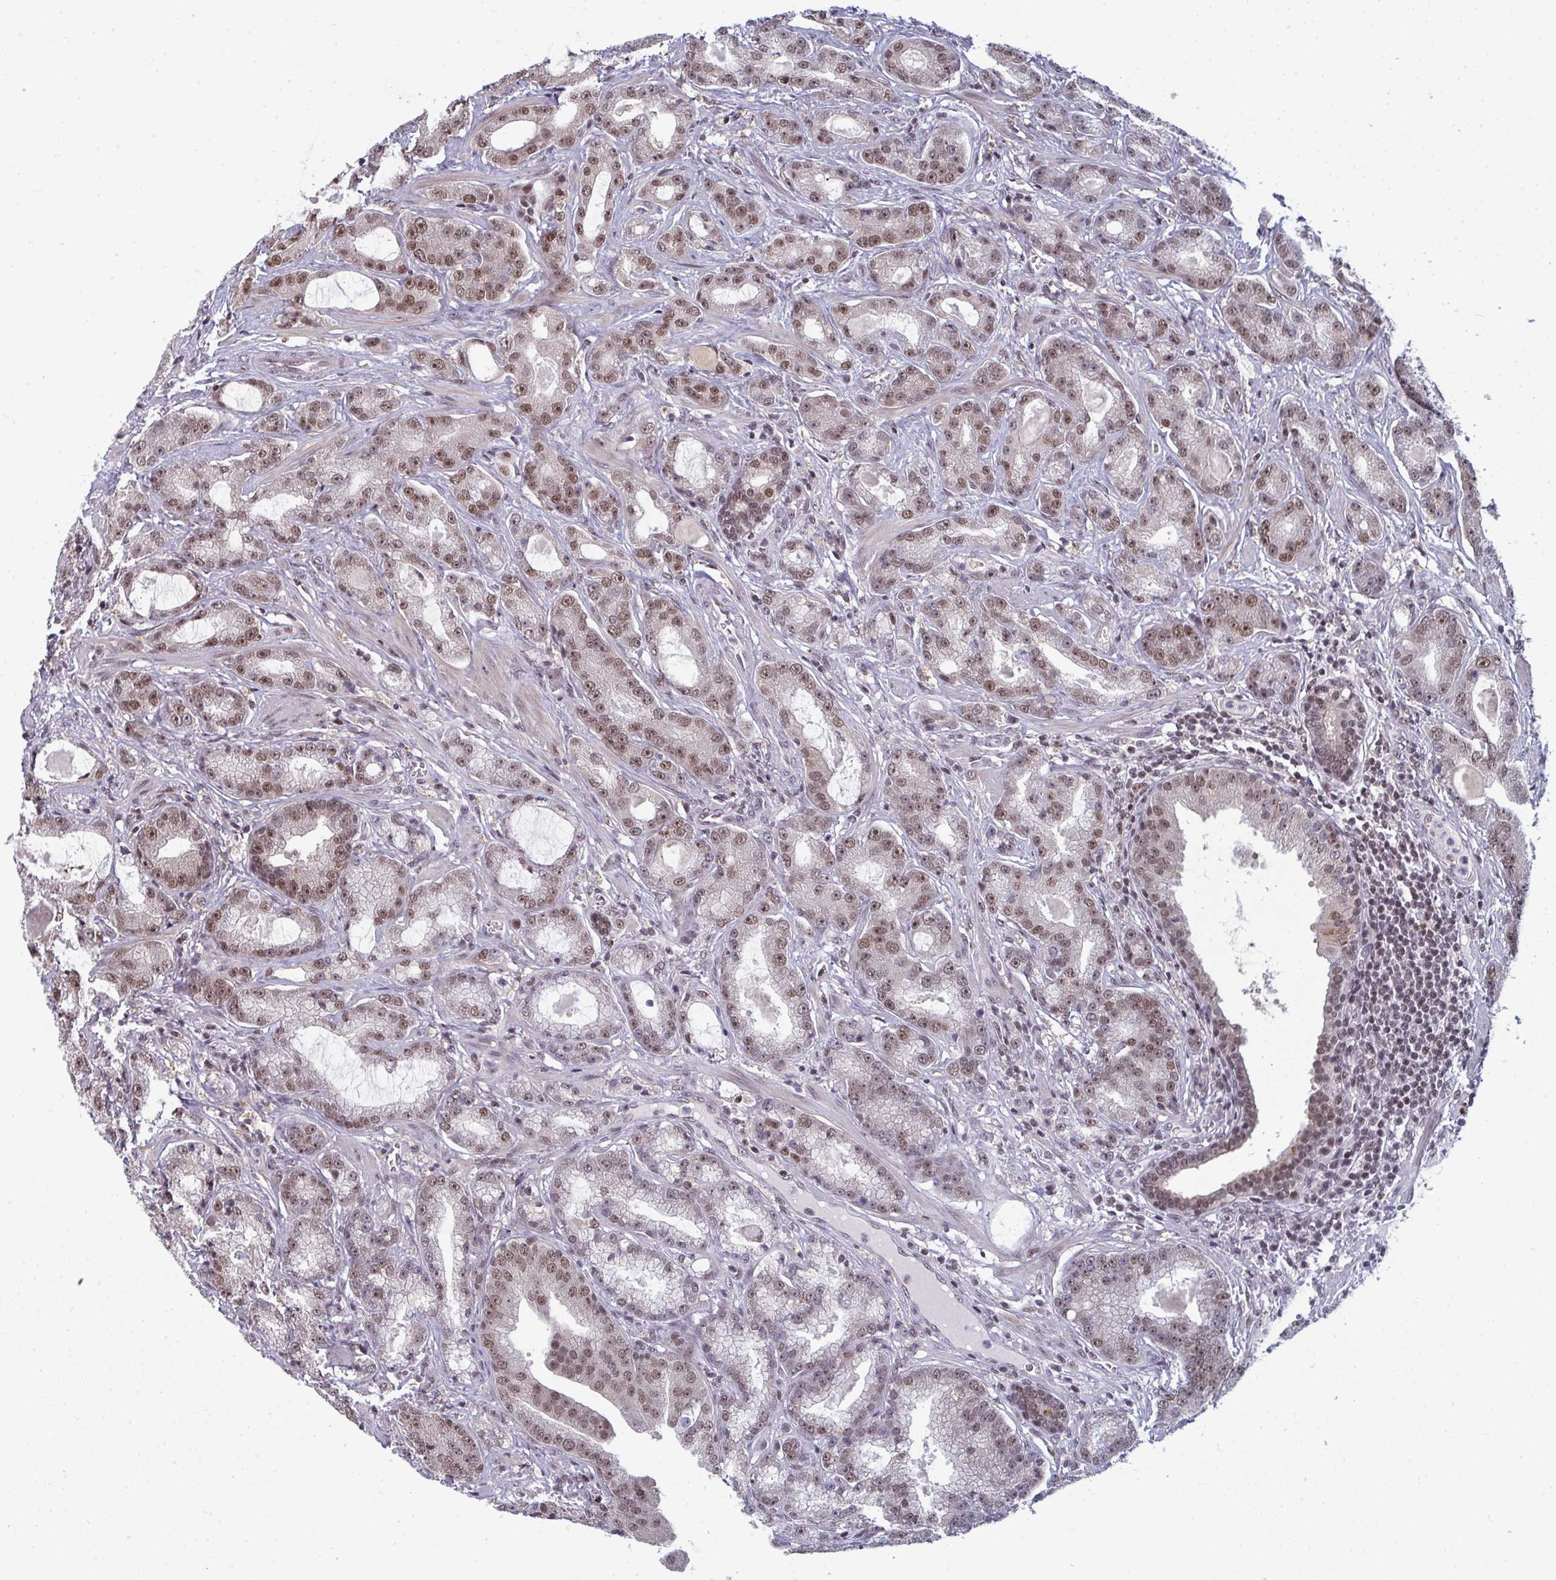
{"staining": {"intensity": "moderate", "quantity": ">75%", "location": "nuclear"}, "tissue": "prostate cancer", "cell_type": "Tumor cells", "image_type": "cancer", "snomed": [{"axis": "morphology", "description": "Adenocarcinoma, High grade"}, {"axis": "topography", "description": "Prostate"}], "caption": "The immunohistochemical stain highlights moderate nuclear positivity in tumor cells of prostate cancer tissue.", "gene": "ATF1", "patient": {"sex": "male", "age": 65}}